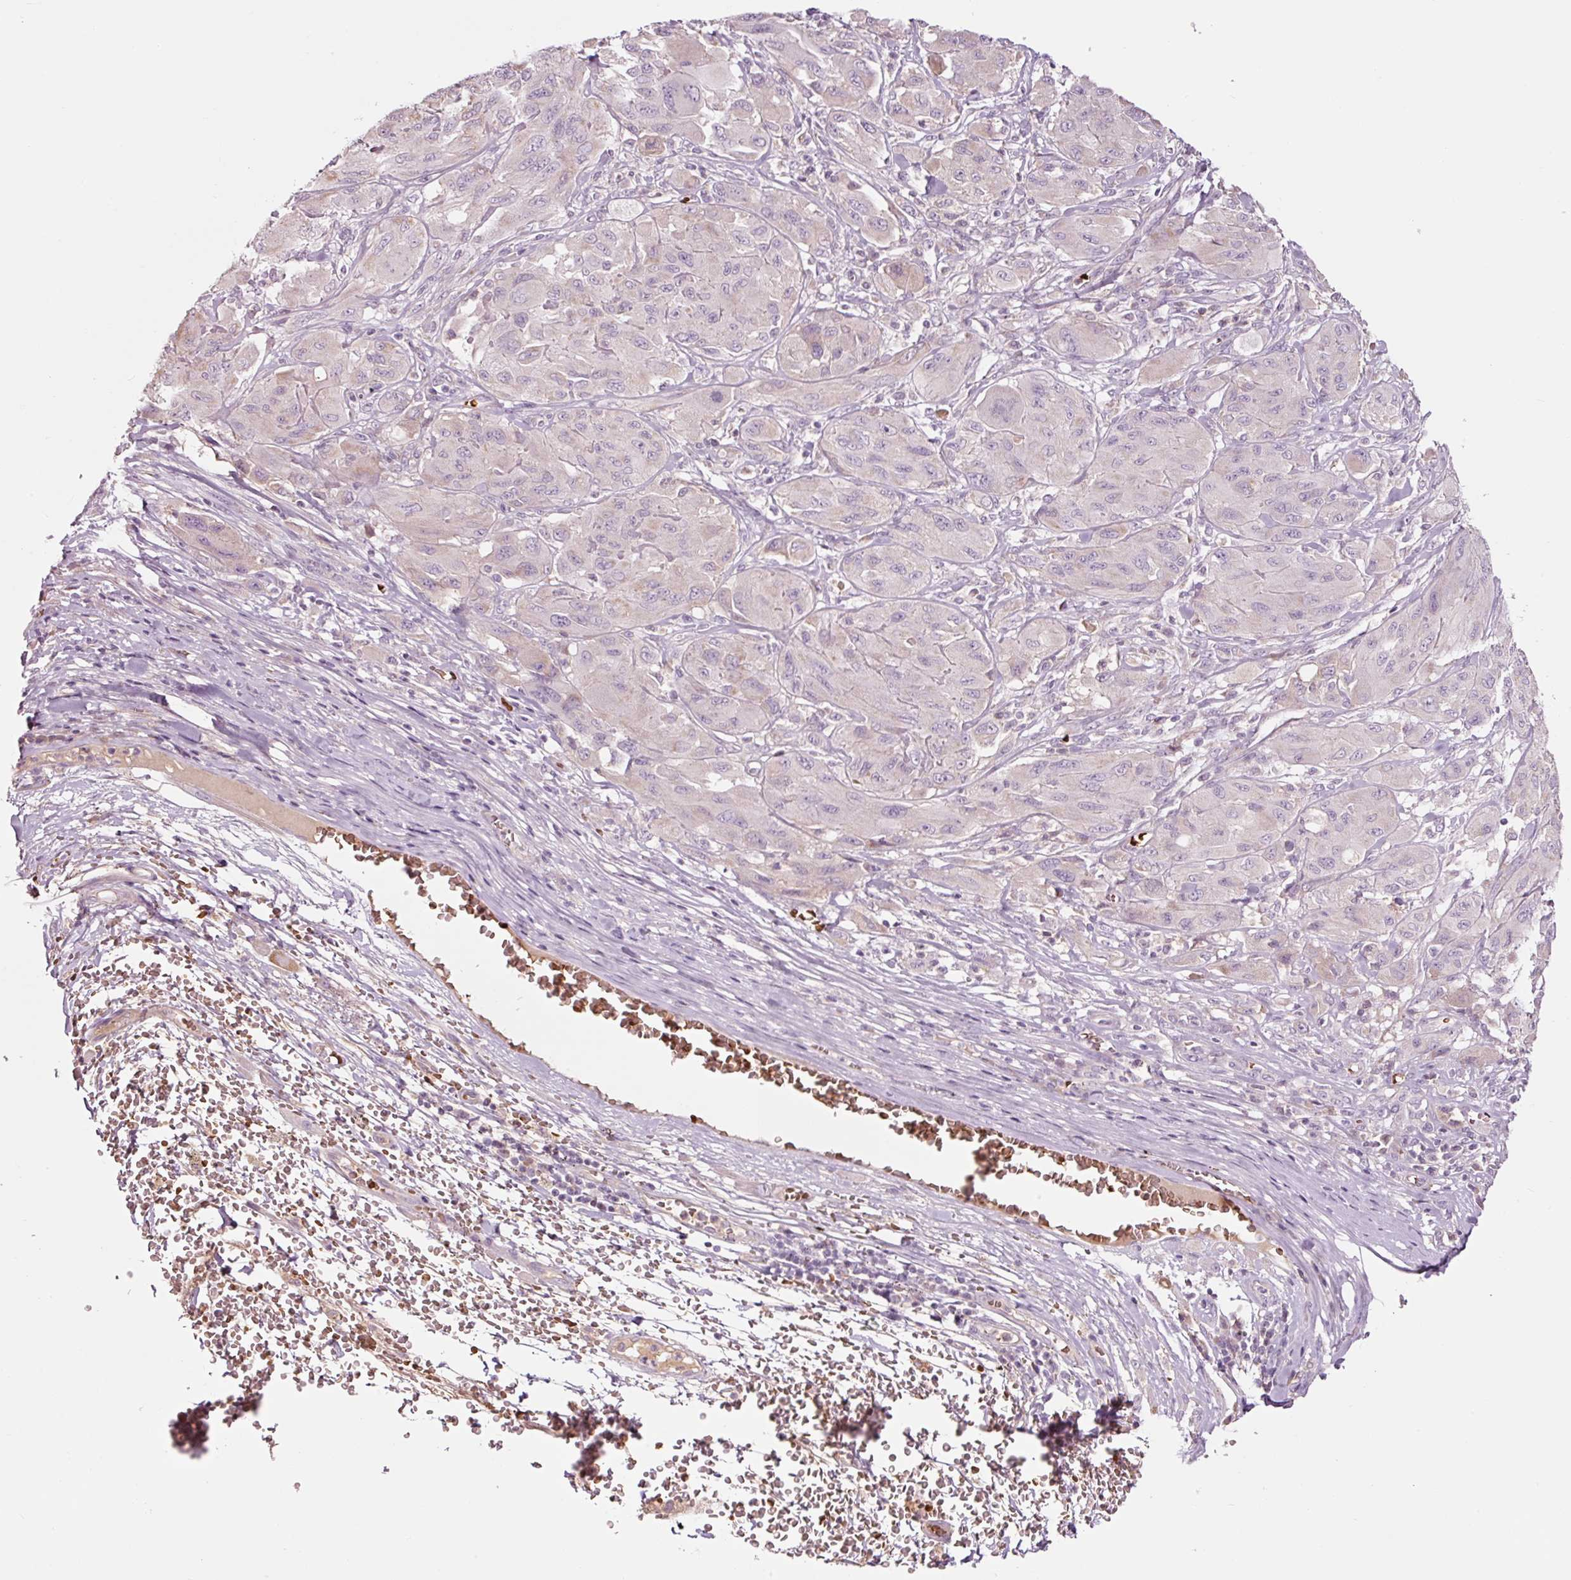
{"staining": {"intensity": "negative", "quantity": "none", "location": "none"}, "tissue": "melanoma", "cell_type": "Tumor cells", "image_type": "cancer", "snomed": [{"axis": "morphology", "description": "Malignant melanoma, NOS"}, {"axis": "topography", "description": "Skin"}], "caption": "A micrograph of malignant melanoma stained for a protein shows no brown staining in tumor cells.", "gene": "LDHAL6B", "patient": {"sex": "female", "age": 91}}